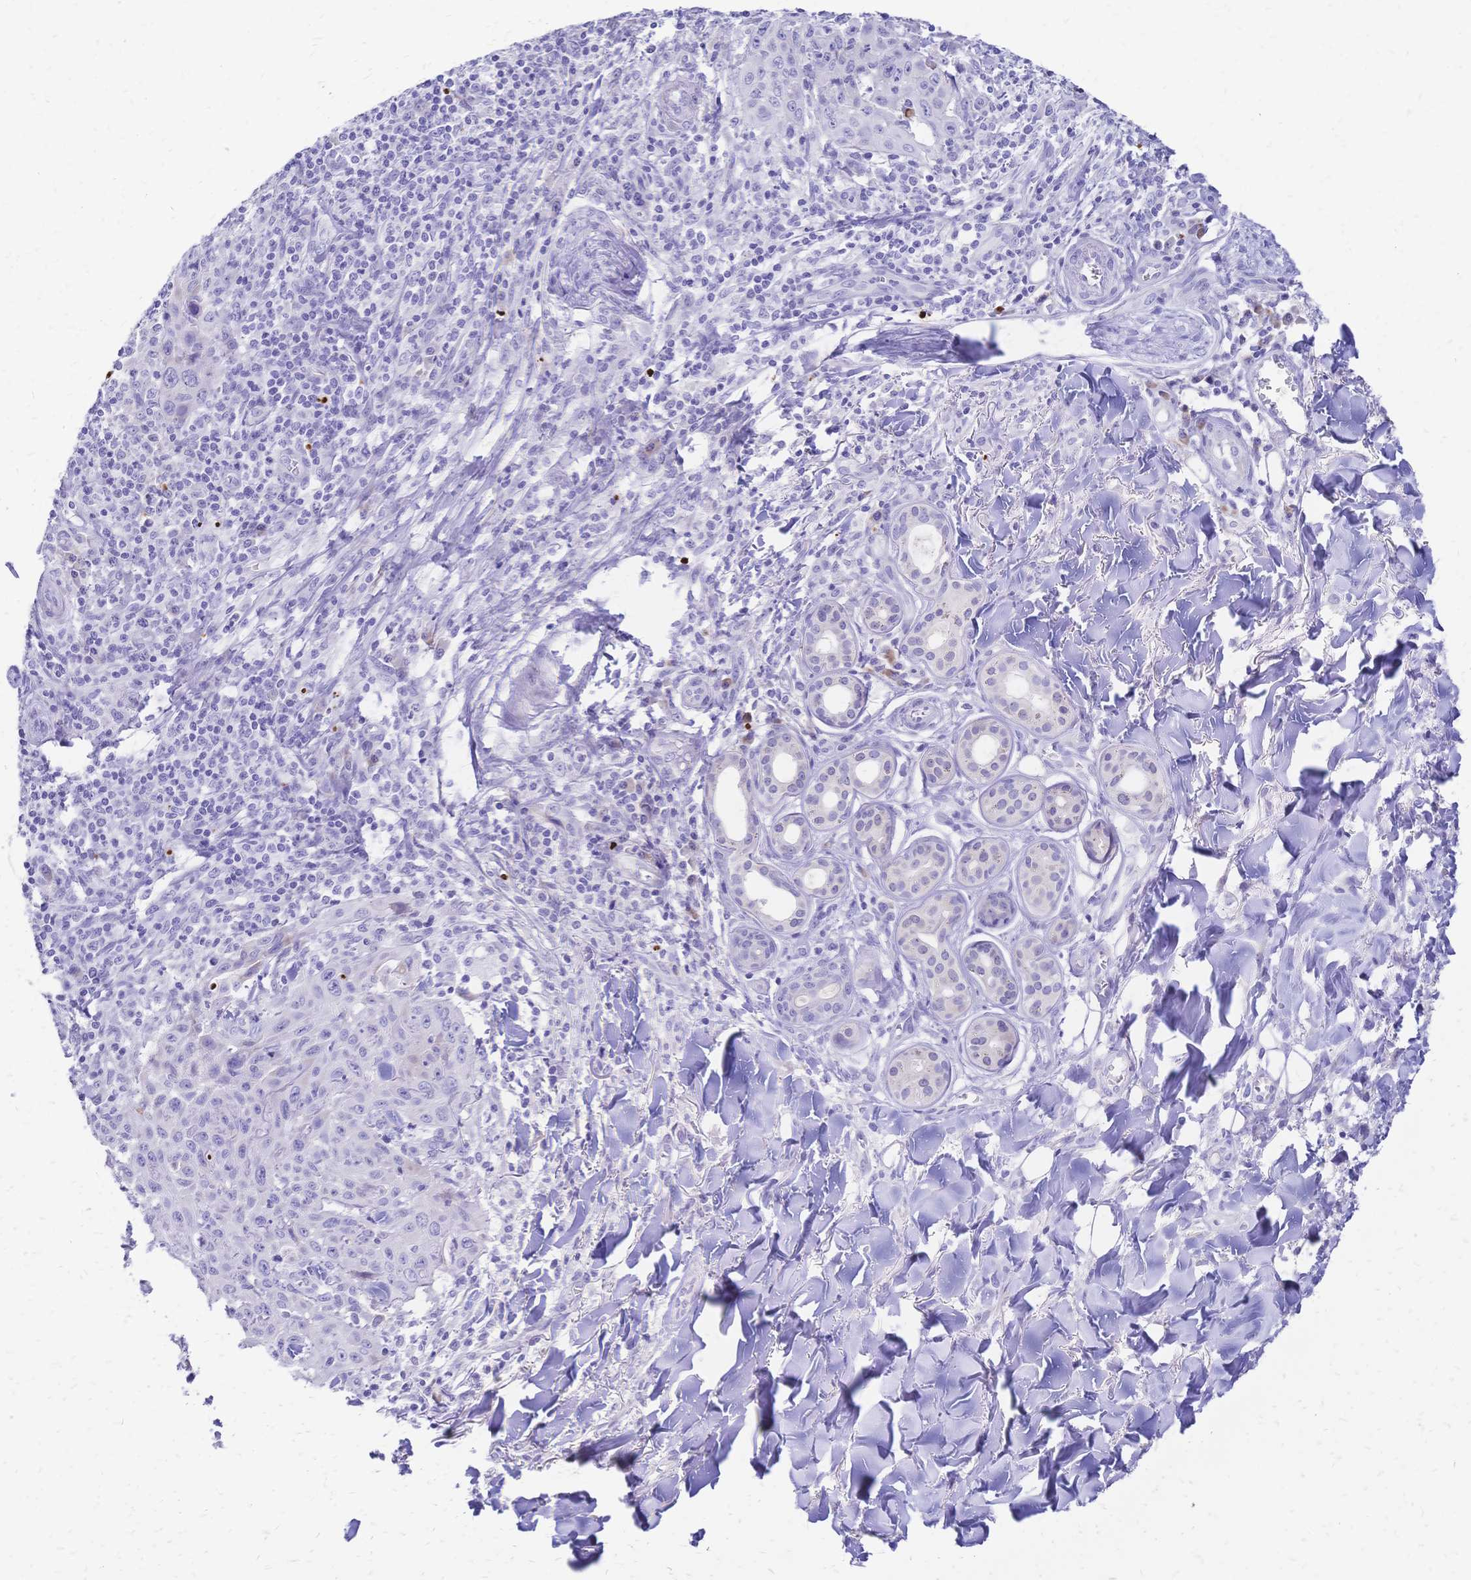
{"staining": {"intensity": "negative", "quantity": "none", "location": "none"}, "tissue": "skin cancer", "cell_type": "Tumor cells", "image_type": "cancer", "snomed": [{"axis": "morphology", "description": "Squamous cell carcinoma, NOS"}, {"axis": "topography", "description": "Skin"}], "caption": "IHC histopathology image of neoplastic tissue: human skin squamous cell carcinoma stained with DAB exhibits no significant protein positivity in tumor cells. (Stains: DAB IHC with hematoxylin counter stain, Microscopy: brightfield microscopy at high magnification).", "gene": "GRB7", "patient": {"sex": "male", "age": 75}}